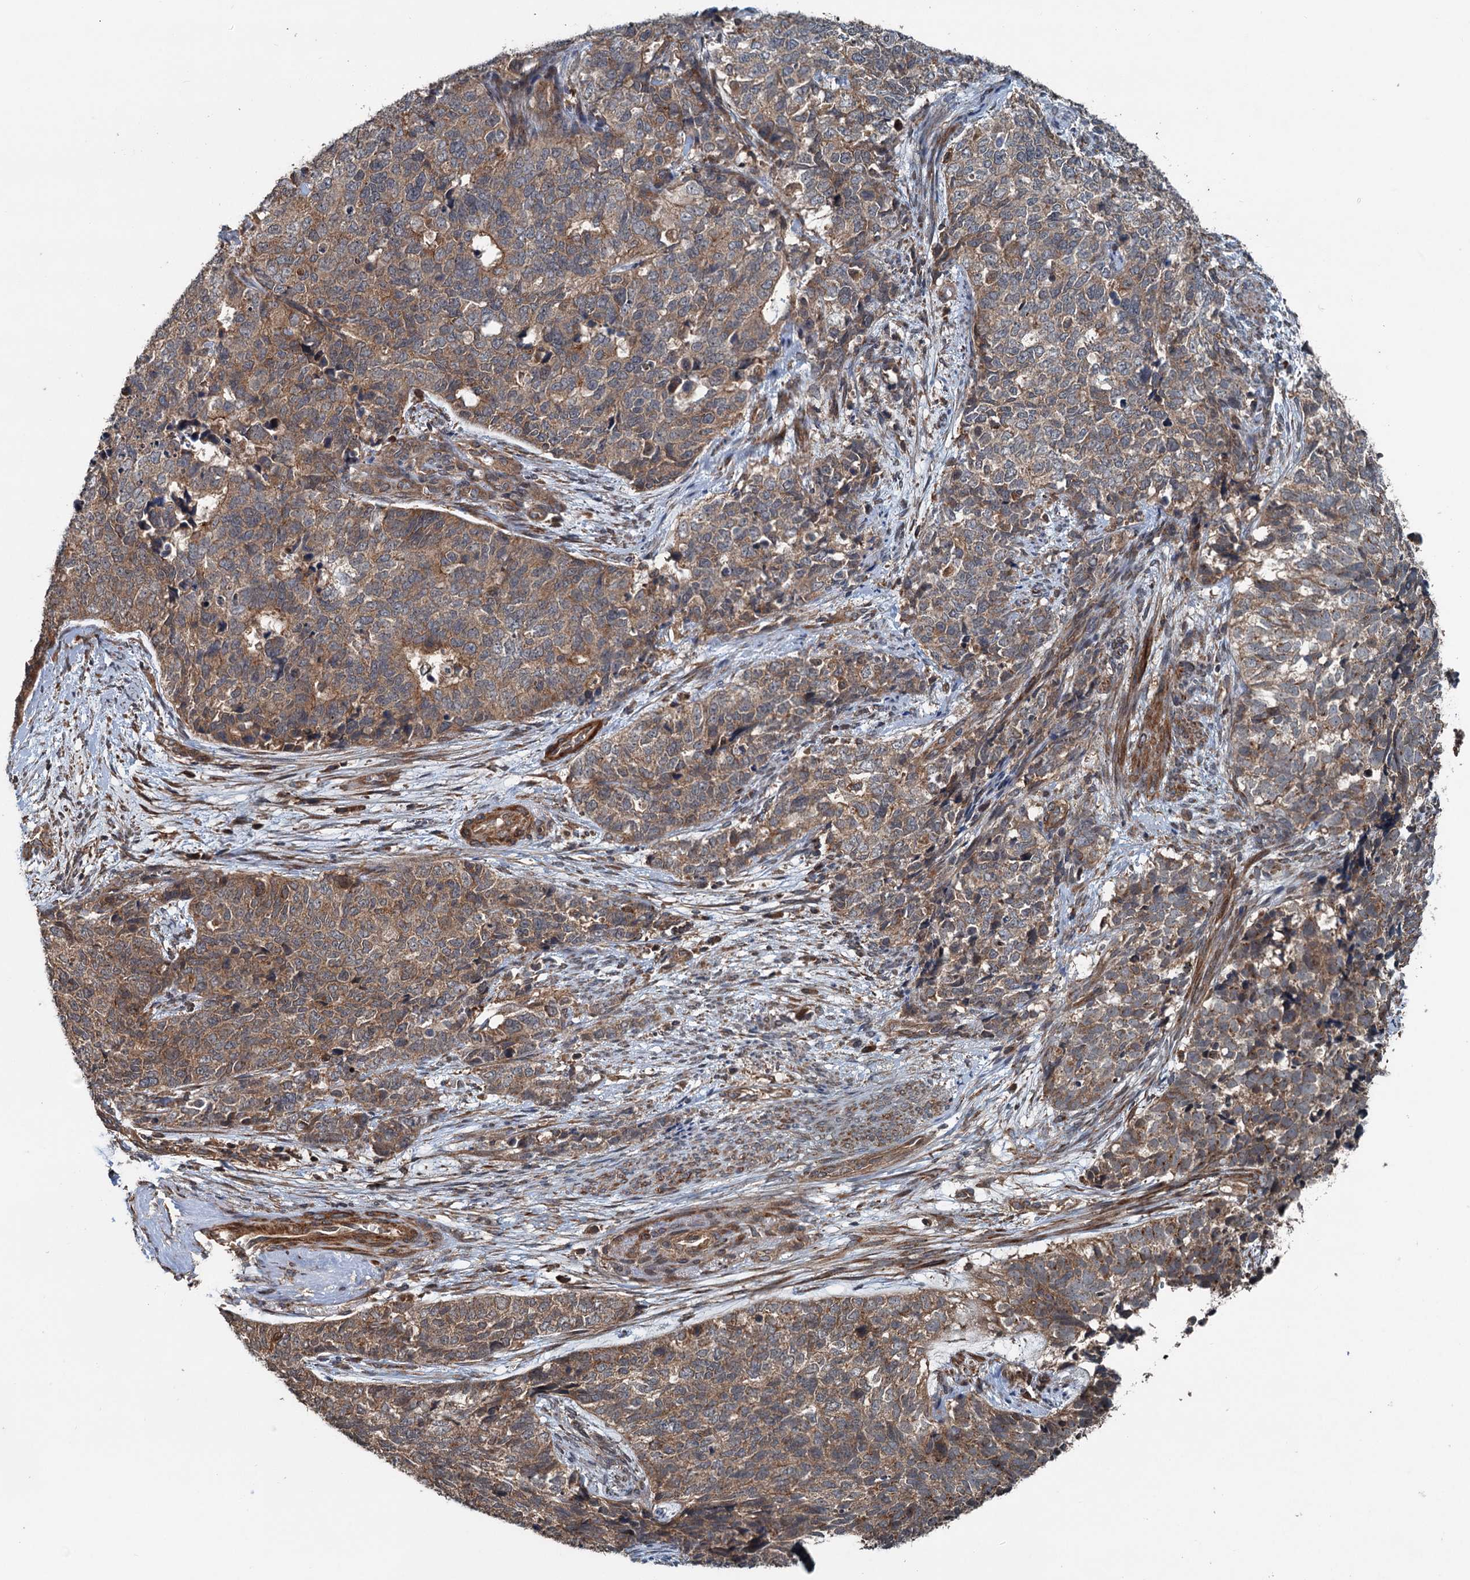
{"staining": {"intensity": "moderate", "quantity": "25%-75%", "location": "cytoplasmic/membranous"}, "tissue": "cervical cancer", "cell_type": "Tumor cells", "image_type": "cancer", "snomed": [{"axis": "morphology", "description": "Squamous cell carcinoma, NOS"}, {"axis": "topography", "description": "Cervix"}], "caption": "This histopathology image reveals immunohistochemistry (IHC) staining of cervical cancer, with medium moderate cytoplasmic/membranous staining in approximately 25%-75% of tumor cells.", "gene": "TEDC1", "patient": {"sex": "female", "age": 63}}